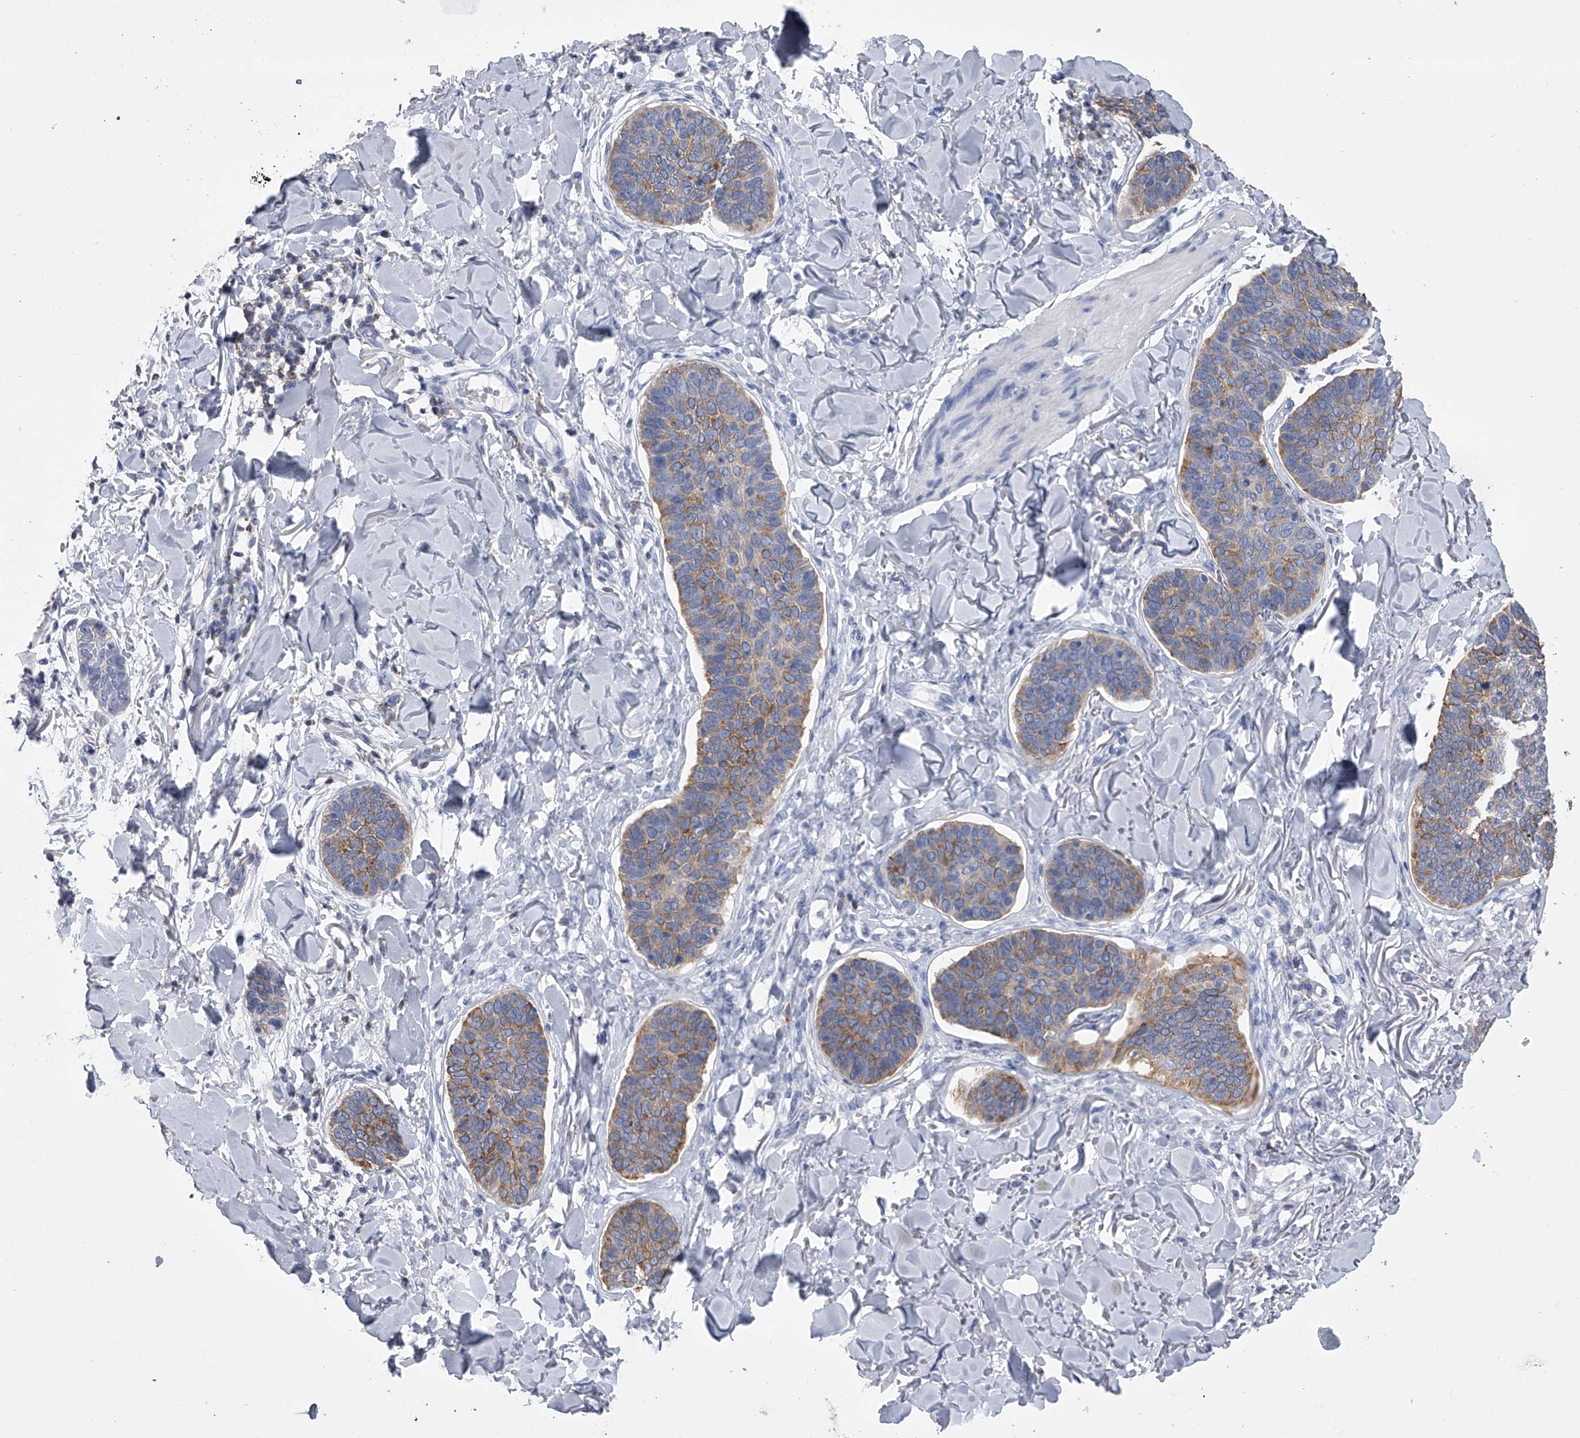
{"staining": {"intensity": "weak", "quantity": "<25%", "location": "cytoplasmic/membranous"}, "tissue": "skin cancer", "cell_type": "Tumor cells", "image_type": "cancer", "snomed": [{"axis": "morphology", "description": "Basal cell carcinoma"}, {"axis": "topography", "description": "Skin"}], "caption": "This is an immunohistochemistry micrograph of skin basal cell carcinoma. There is no positivity in tumor cells.", "gene": "TASP1", "patient": {"sex": "male", "age": 85}}